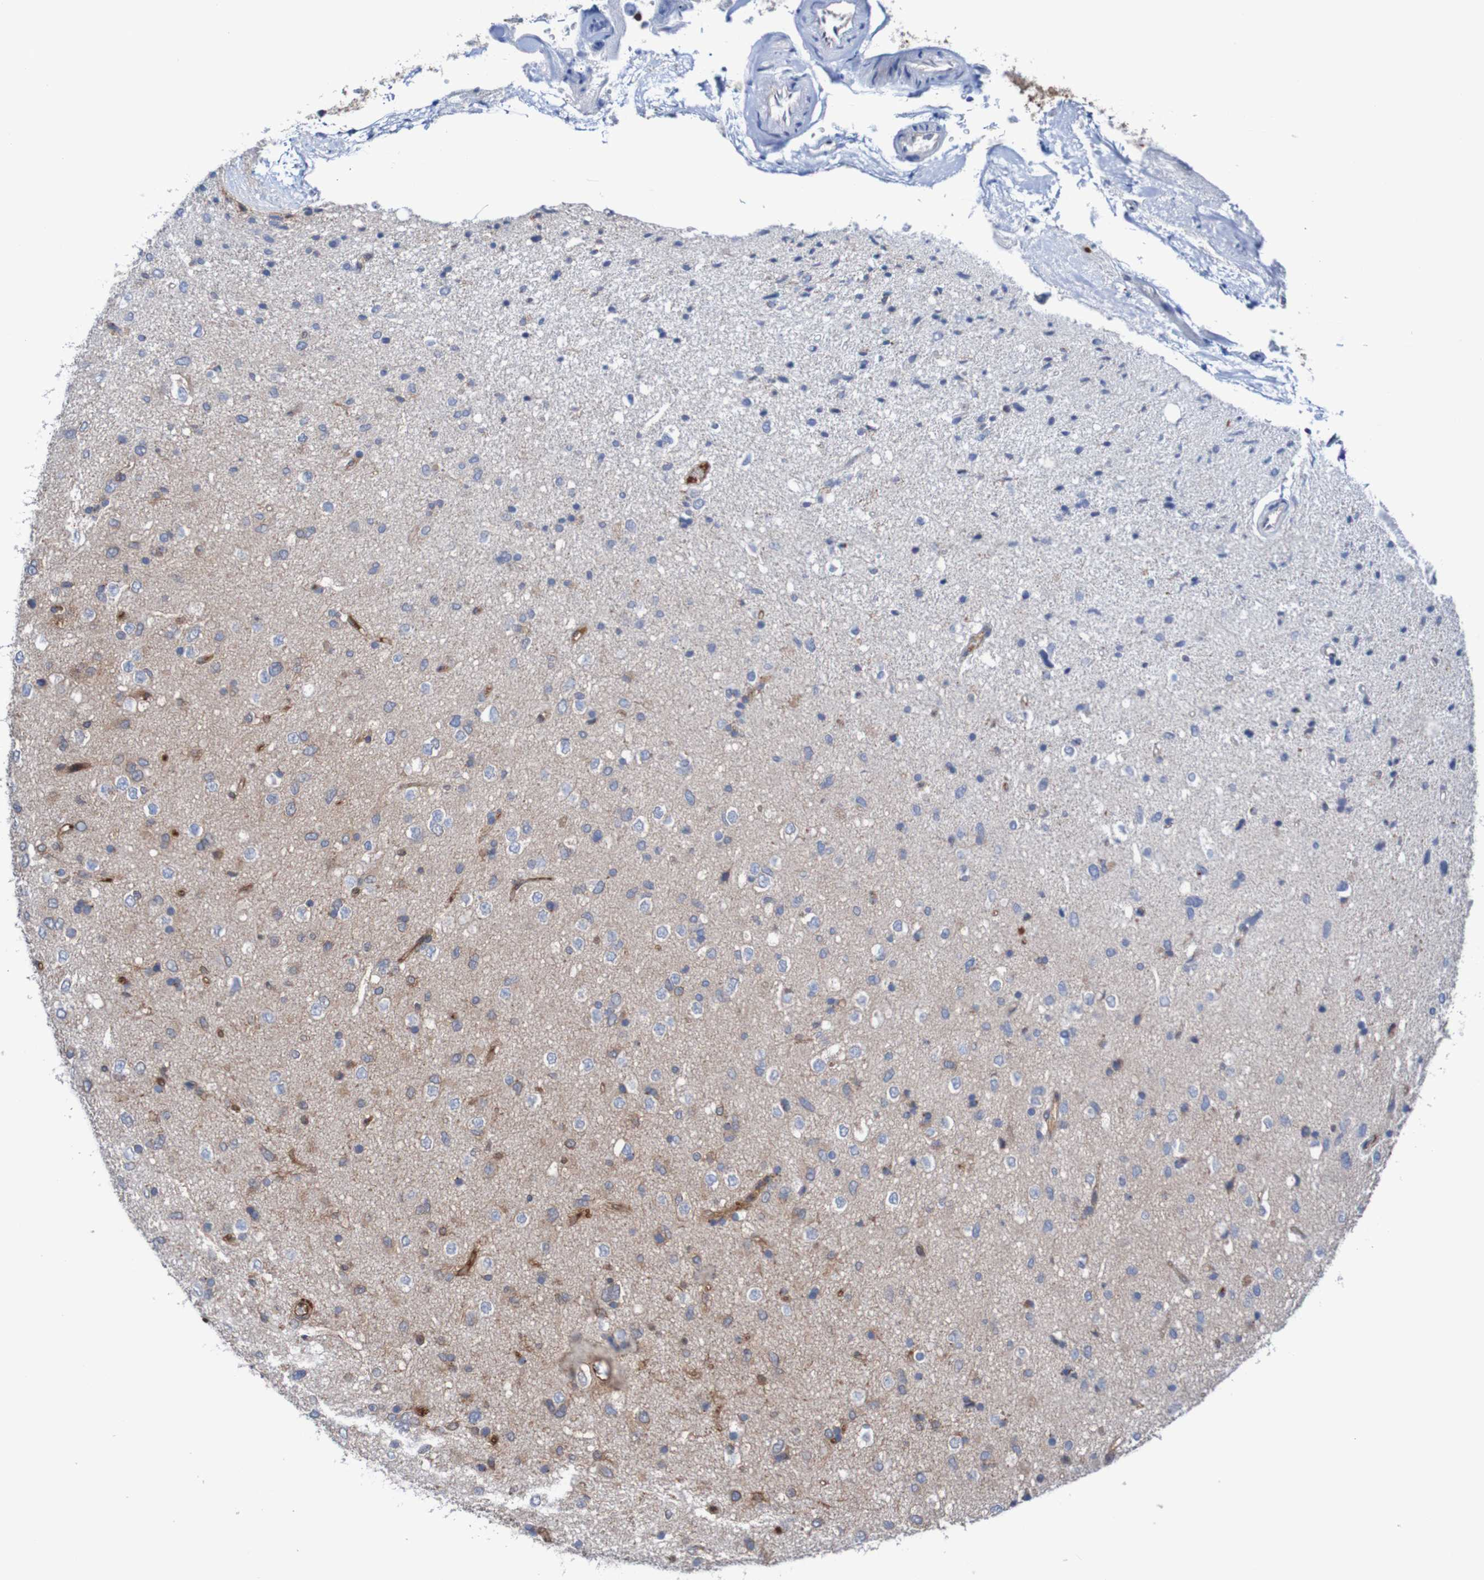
{"staining": {"intensity": "negative", "quantity": "none", "location": "none"}, "tissue": "glioma", "cell_type": "Tumor cells", "image_type": "cancer", "snomed": [{"axis": "morphology", "description": "Glioma, malignant, Low grade"}, {"axis": "topography", "description": "Brain"}], "caption": "High magnification brightfield microscopy of low-grade glioma (malignant) stained with DAB (3,3'-diaminobenzidine) (brown) and counterstained with hematoxylin (blue): tumor cells show no significant positivity.", "gene": "RIGI", "patient": {"sex": "male", "age": 77}}